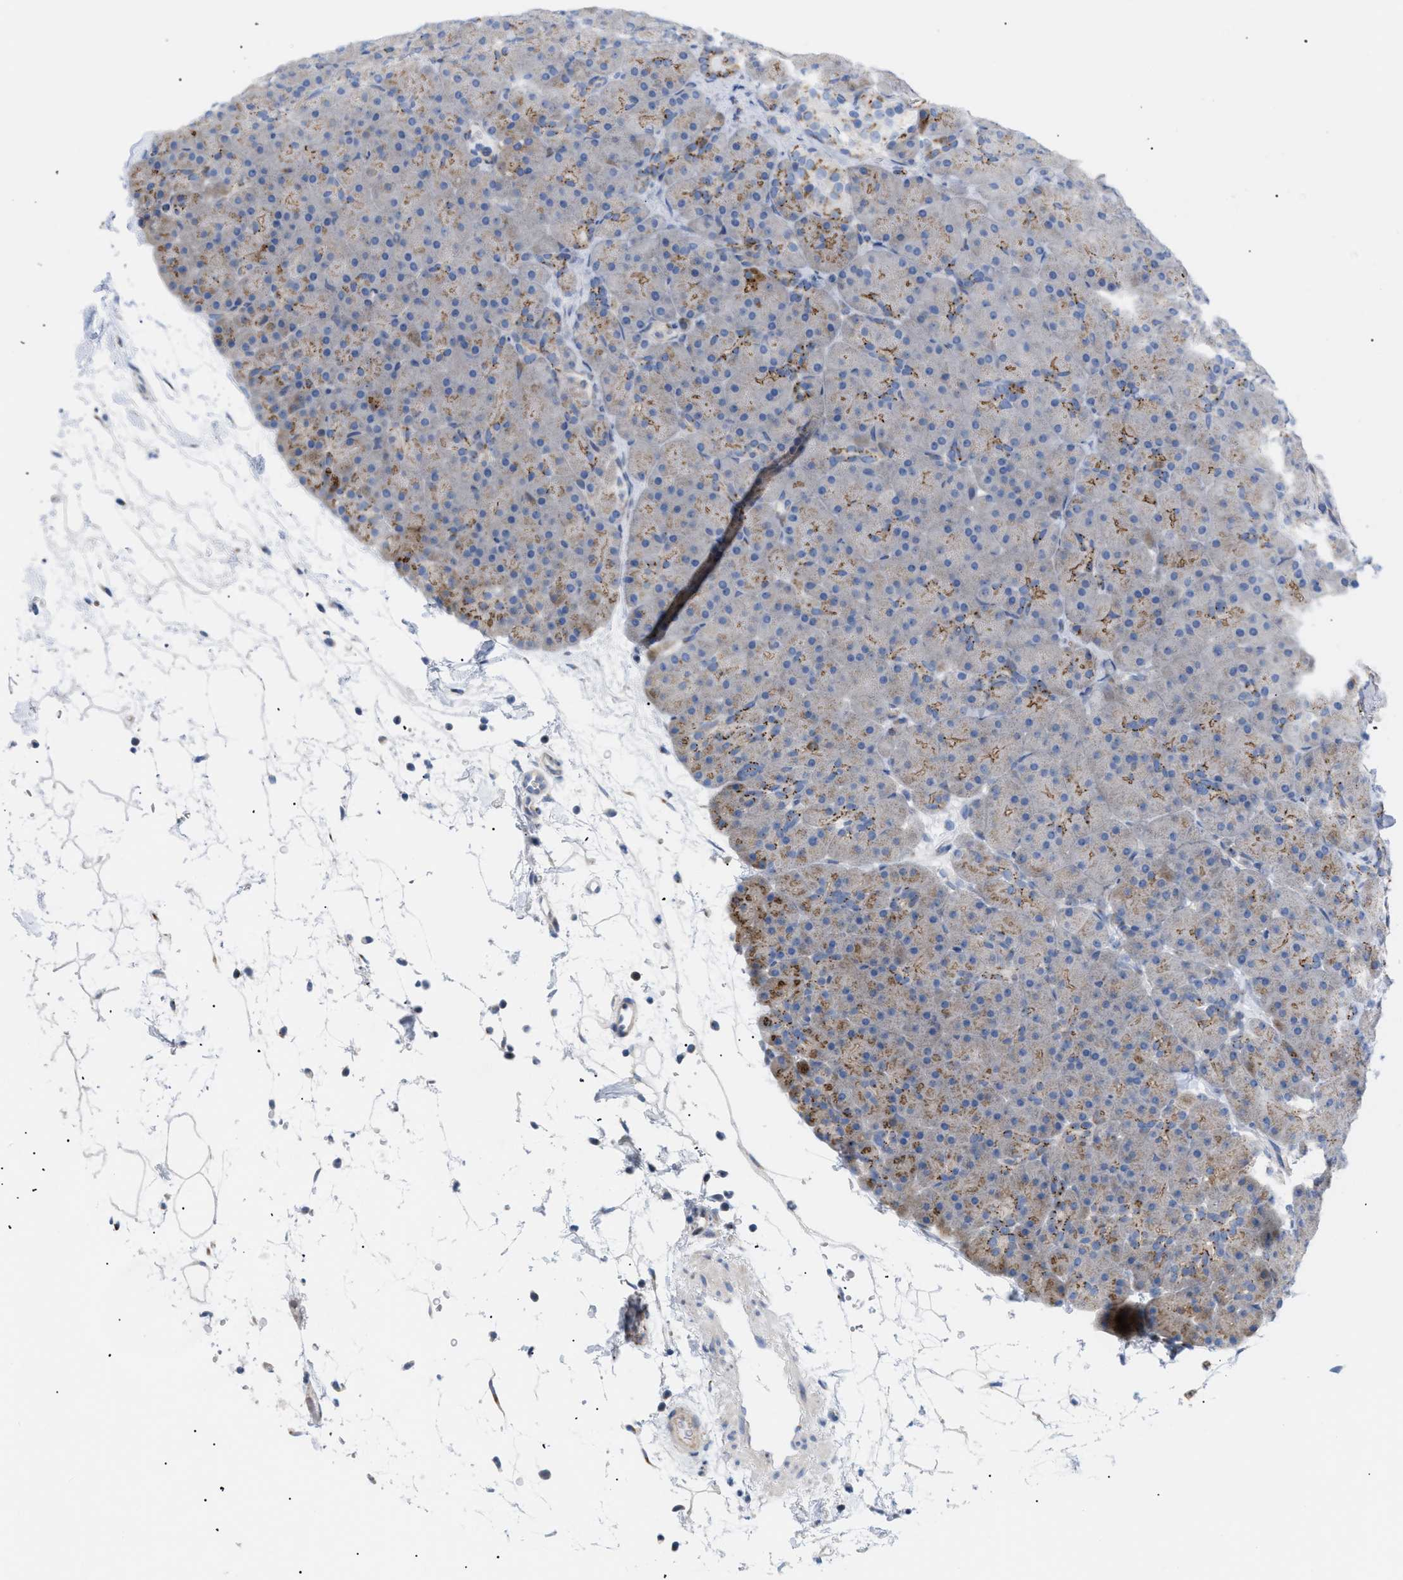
{"staining": {"intensity": "moderate", "quantity": "25%-75%", "location": "cytoplasmic/membranous"}, "tissue": "pancreas", "cell_type": "Exocrine glandular cells", "image_type": "normal", "snomed": [{"axis": "morphology", "description": "Normal tissue, NOS"}, {"axis": "topography", "description": "Pancreas"}], "caption": "Immunohistochemistry of benign human pancreas demonstrates medium levels of moderate cytoplasmic/membranous expression in about 25%-75% of exocrine glandular cells.", "gene": "TMEM17", "patient": {"sex": "male", "age": 66}}